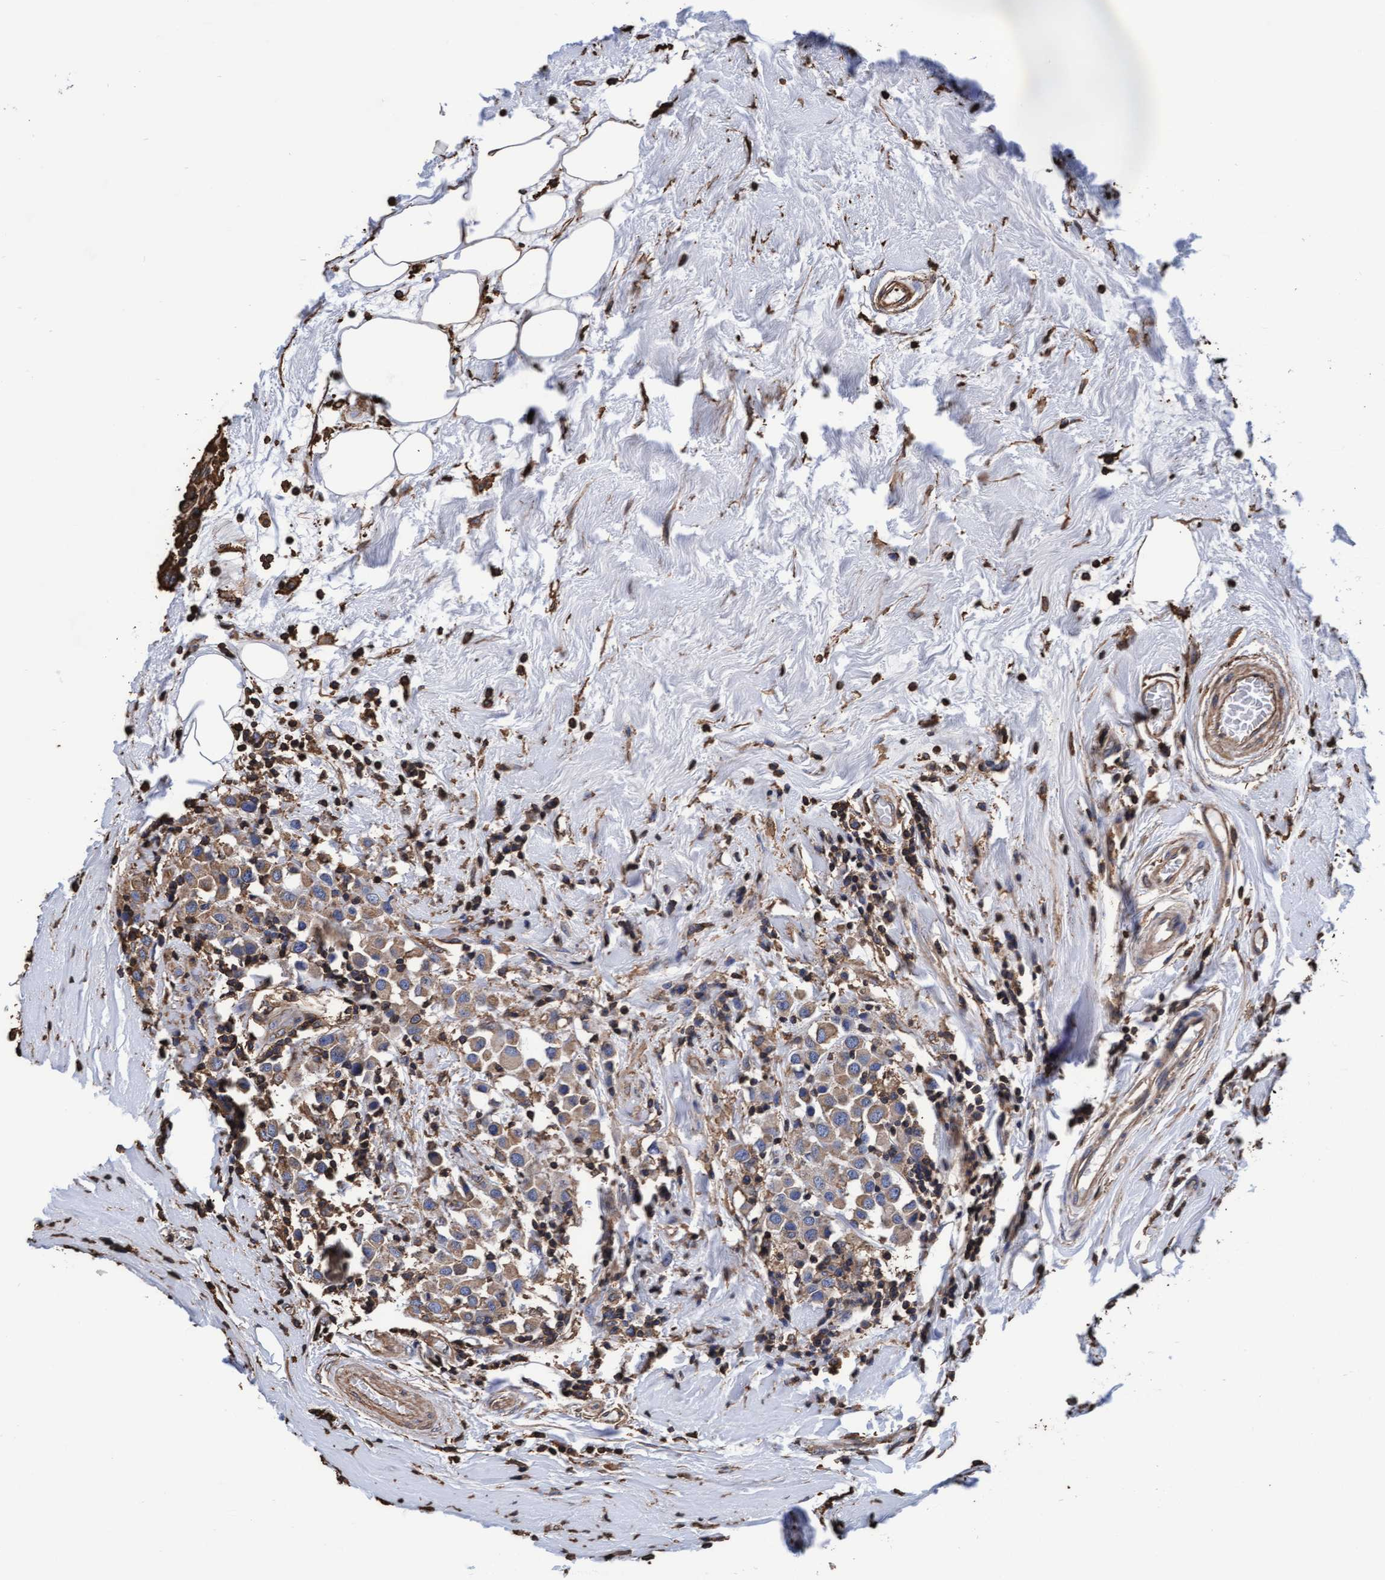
{"staining": {"intensity": "moderate", "quantity": ">75%", "location": "cytoplasmic/membranous"}, "tissue": "breast cancer", "cell_type": "Tumor cells", "image_type": "cancer", "snomed": [{"axis": "morphology", "description": "Duct carcinoma"}, {"axis": "topography", "description": "Breast"}], "caption": "Tumor cells demonstrate medium levels of moderate cytoplasmic/membranous expression in about >75% of cells in human breast cancer.", "gene": "GRHPR", "patient": {"sex": "female", "age": 61}}